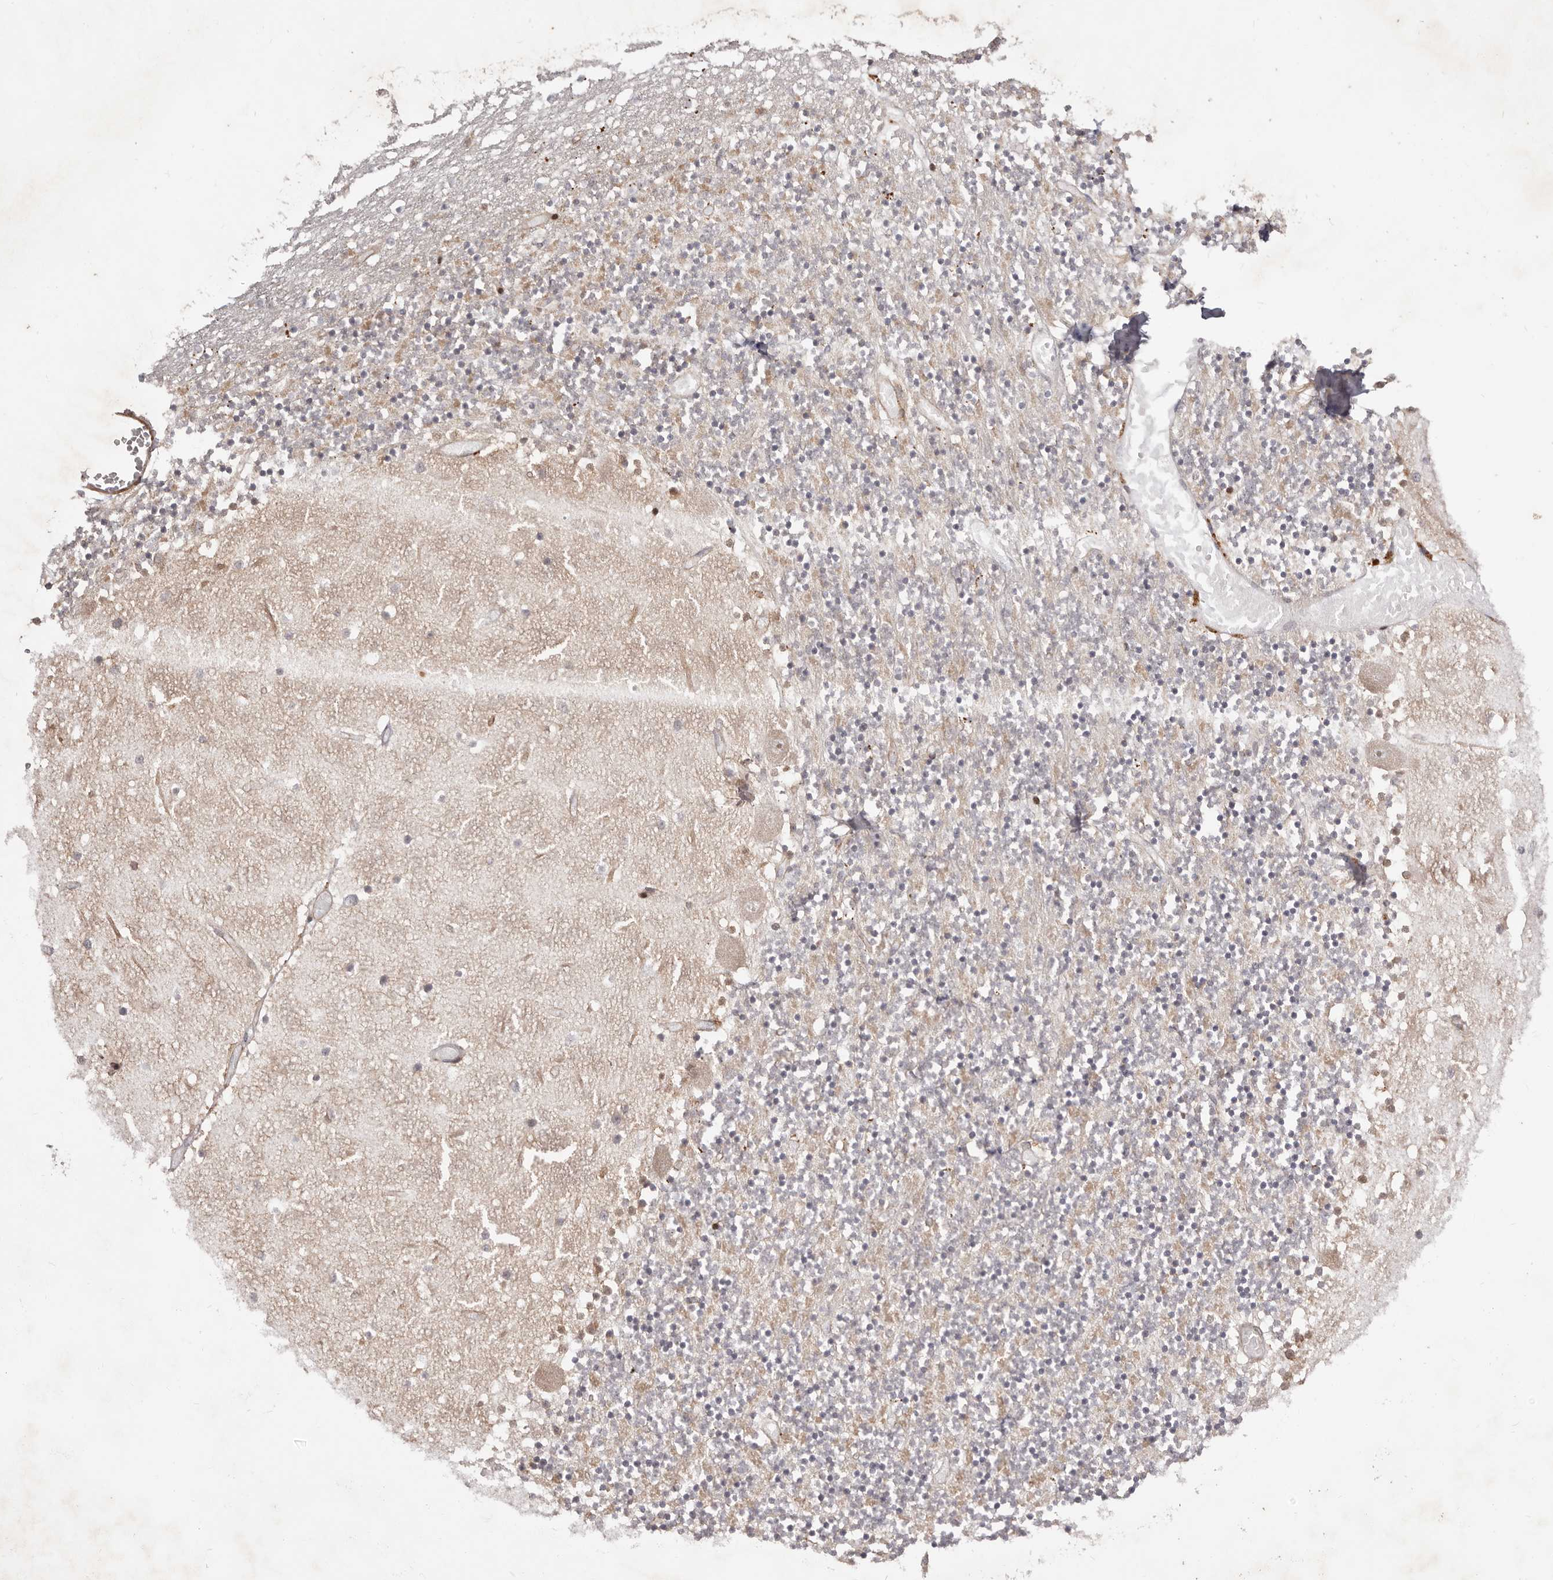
{"staining": {"intensity": "moderate", "quantity": ">75%", "location": "cytoplasmic/membranous"}, "tissue": "cerebellum", "cell_type": "Cells in granular layer", "image_type": "normal", "snomed": [{"axis": "morphology", "description": "Normal tissue, NOS"}, {"axis": "topography", "description": "Cerebellum"}], "caption": "This histopathology image exhibits unremarkable cerebellum stained with immunohistochemistry to label a protein in brown. The cytoplasmic/membranous of cells in granular layer show moderate positivity for the protein. Nuclei are counter-stained blue.", "gene": "MICAL2", "patient": {"sex": "female", "age": 28}}